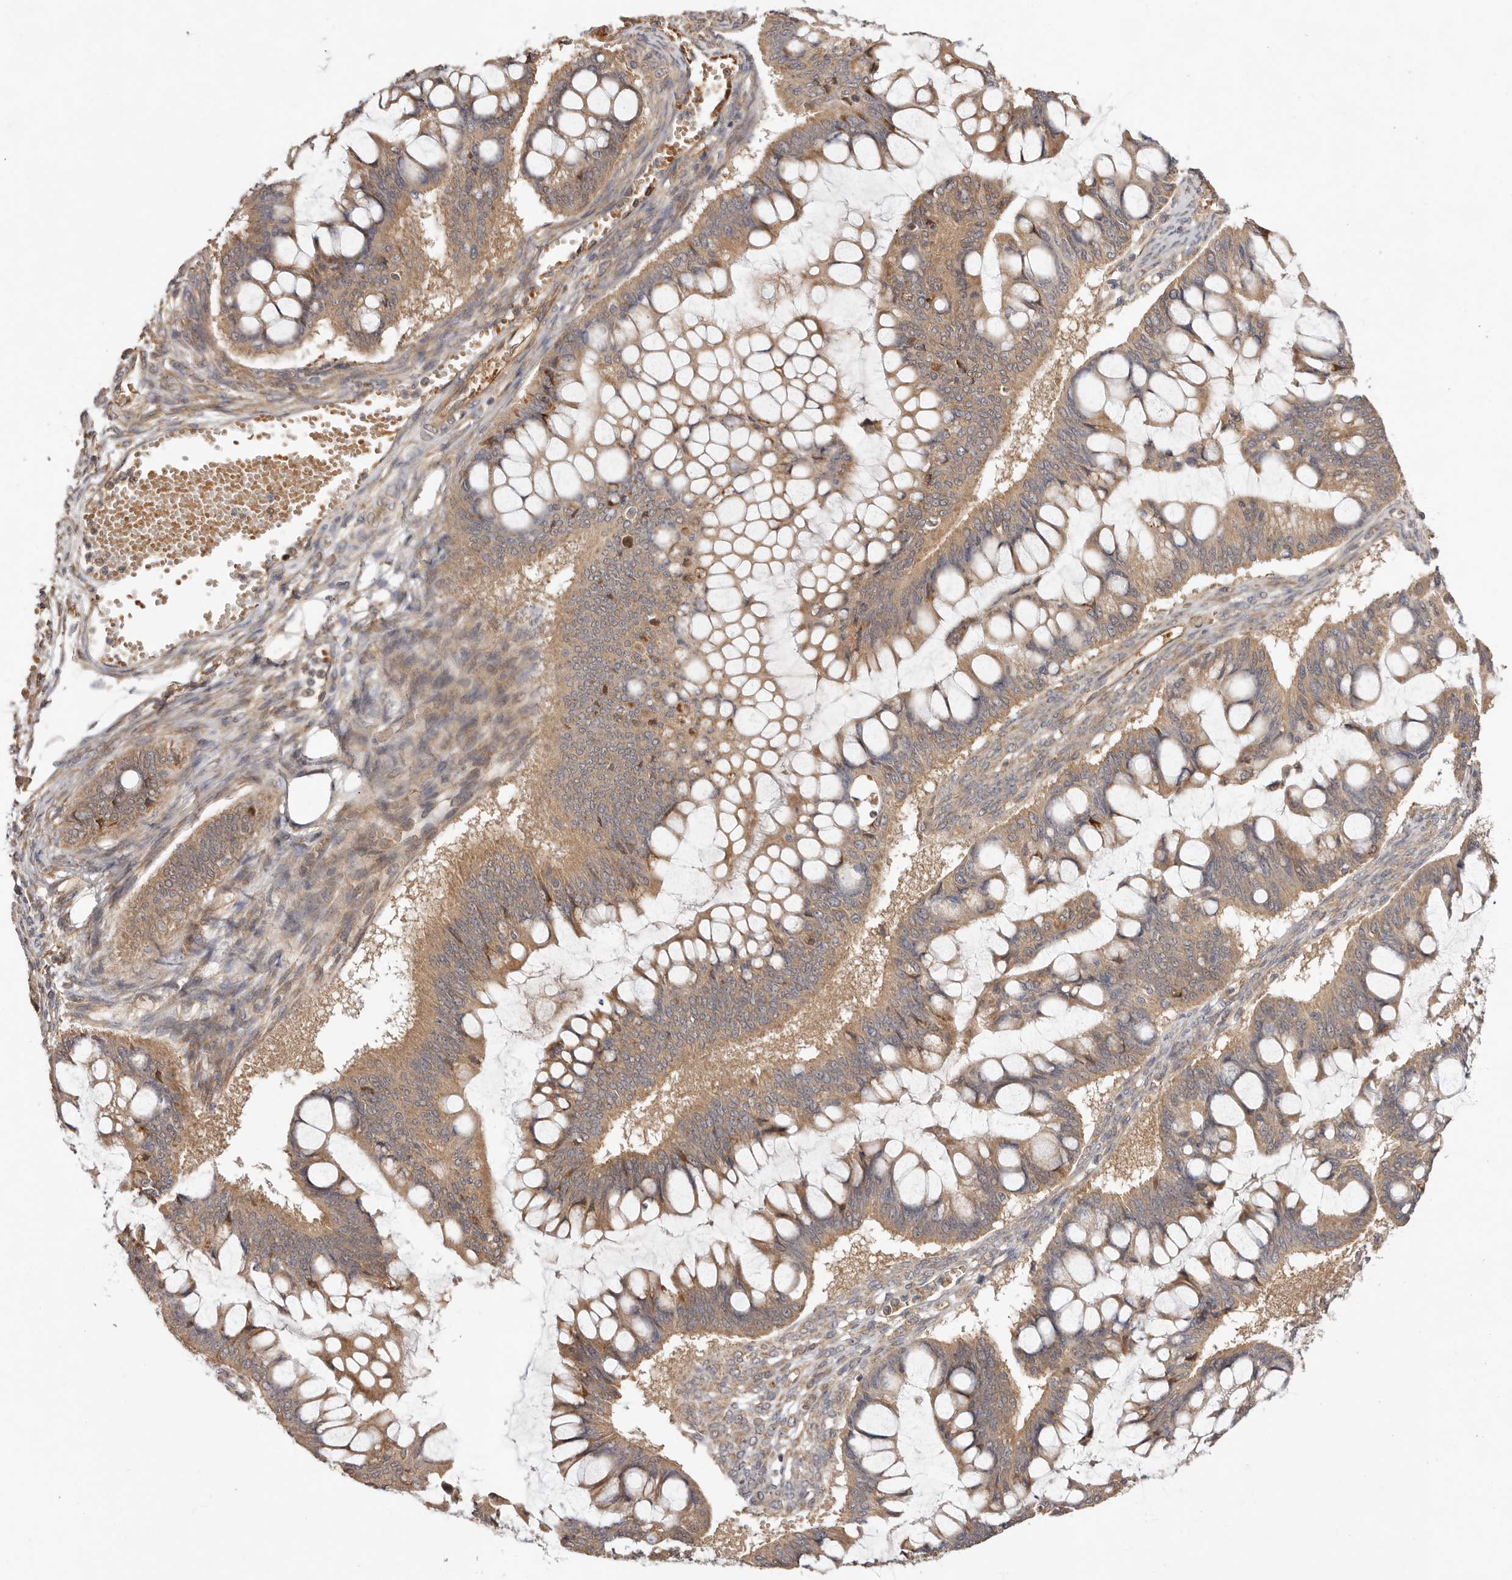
{"staining": {"intensity": "moderate", "quantity": ">75%", "location": "cytoplasmic/membranous"}, "tissue": "ovarian cancer", "cell_type": "Tumor cells", "image_type": "cancer", "snomed": [{"axis": "morphology", "description": "Cystadenocarcinoma, mucinous, NOS"}, {"axis": "topography", "description": "Ovary"}], "caption": "High-magnification brightfield microscopy of ovarian cancer (mucinous cystadenocarcinoma) stained with DAB (brown) and counterstained with hematoxylin (blue). tumor cells exhibit moderate cytoplasmic/membranous positivity is present in about>75% of cells.", "gene": "UBR2", "patient": {"sex": "female", "age": 73}}